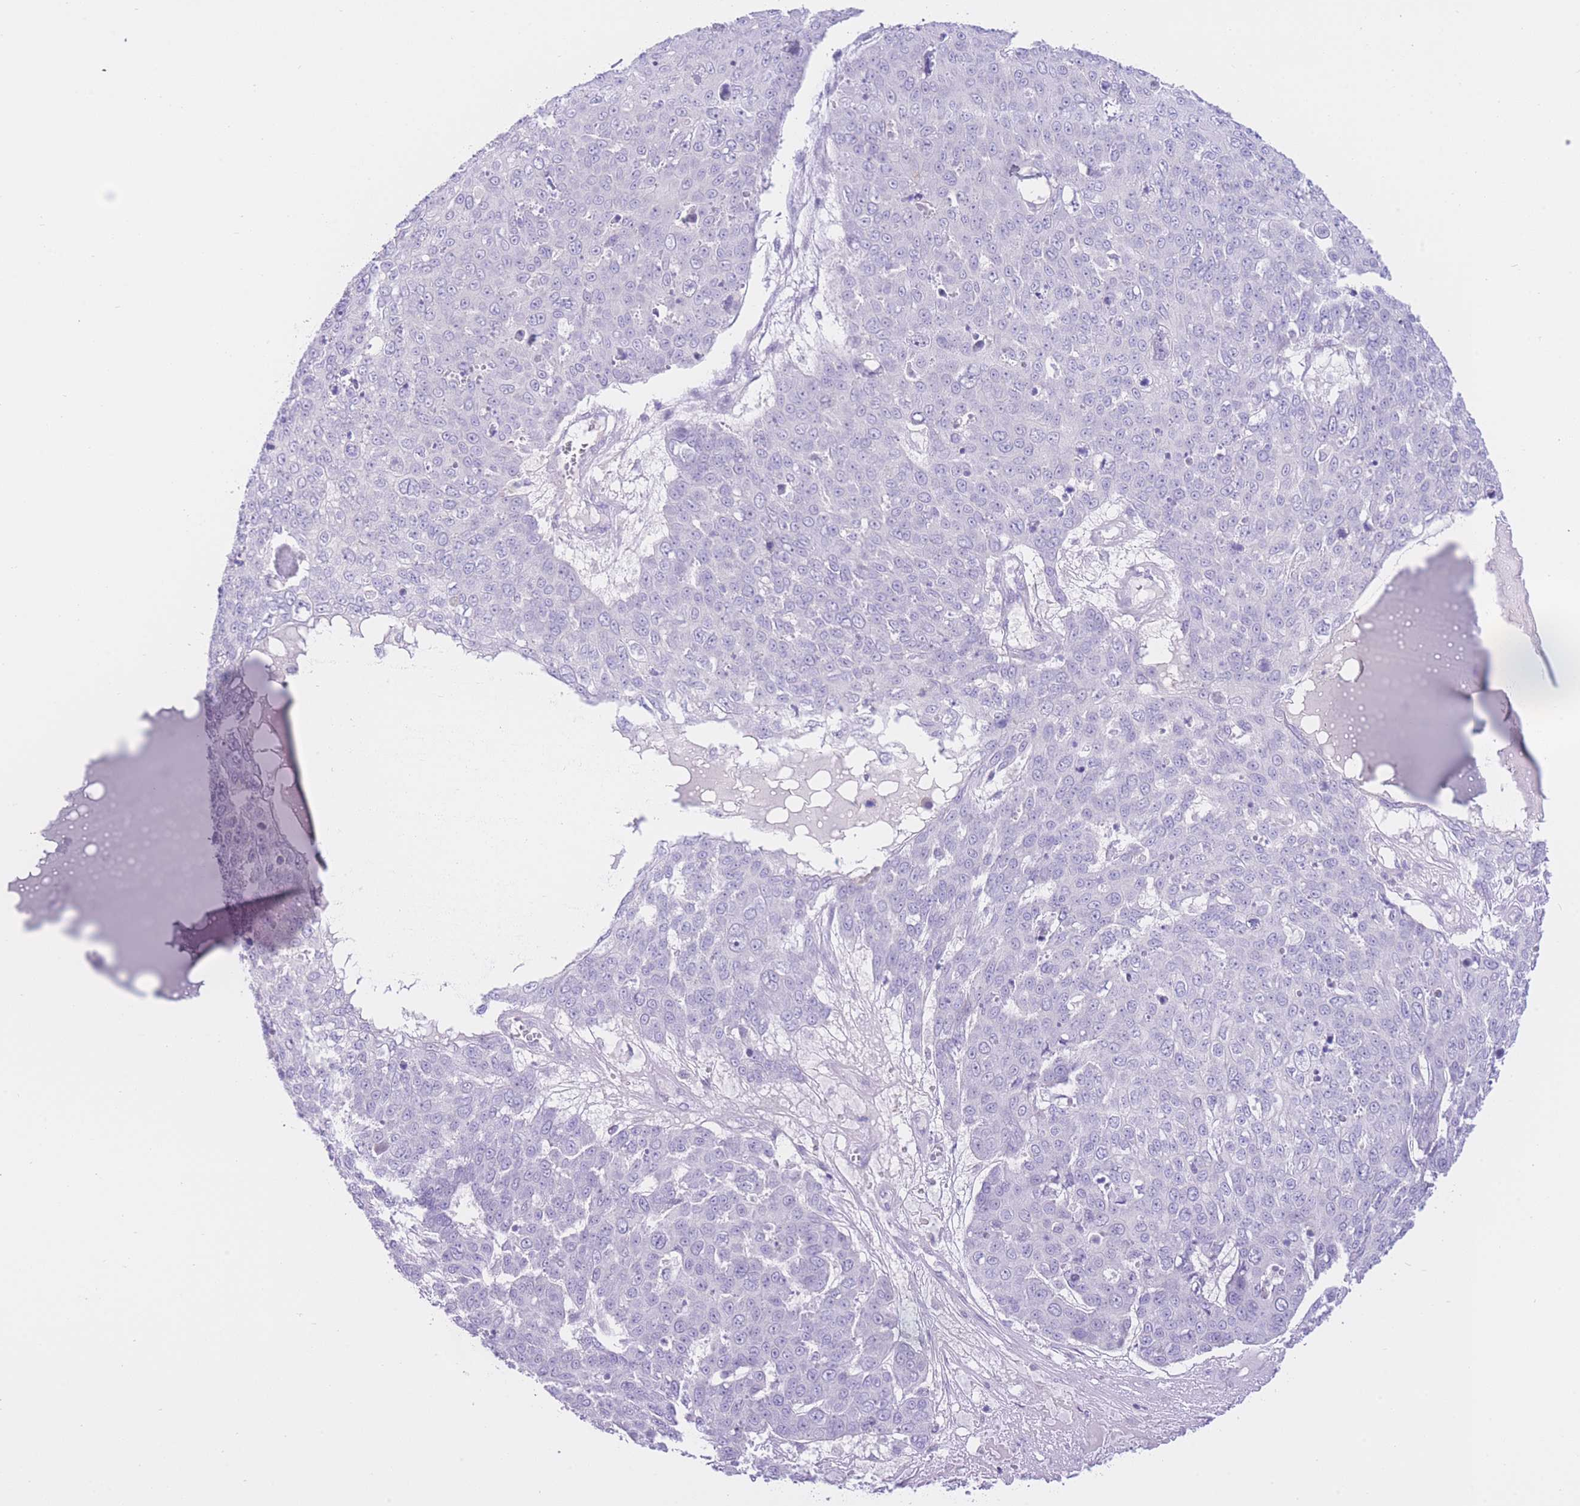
{"staining": {"intensity": "negative", "quantity": "none", "location": "none"}, "tissue": "skin cancer", "cell_type": "Tumor cells", "image_type": "cancer", "snomed": [{"axis": "morphology", "description": "Squamous cell carcinoma, NOS"}, {"axis": "topography", "description": "Skin"}], "caption": "The image shows no staining of tumor cells in skin cancer (squamous cell carcinoma).", "gene": "ZNF212", "patient": {"sex": "male", "age": 71}}